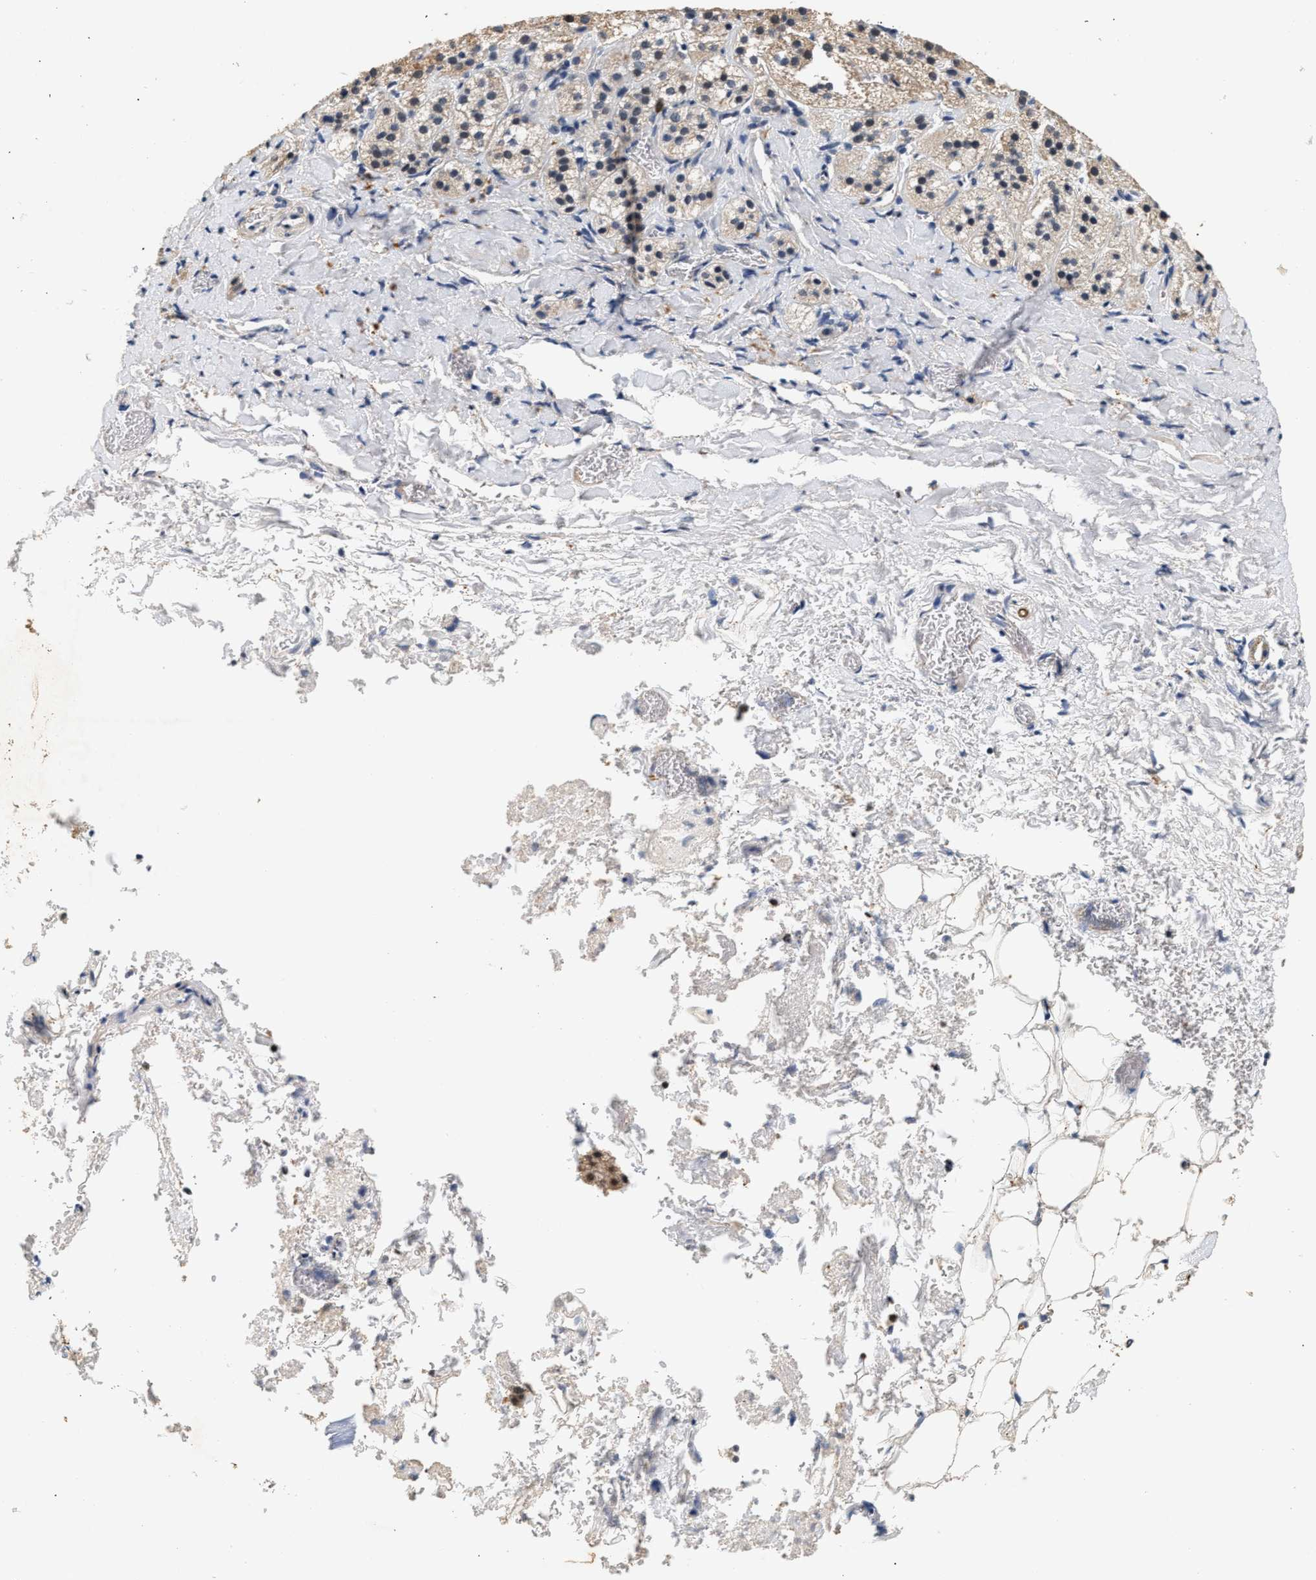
{"staining": {"intensity": "weak", "quantity": ">75%", "location": "cytoplasmic/membranous"}, "tissue": "adrenal gland", "cell_type": "Glandular cells", "image_type": "normal", "snomed": [{"axis": "morphology", "description": "Normal tissue, NOS"}, {"axis": "topography", "description": "Adrenal gland"}], "caption": "Human adrenal gland stained with a brown dye reveals weak cytoplasmic/membranous positive positivity in approximately >75% of glandular cells.", "gene": "THOC1", "patient": {"sex": "female", "age": 44}}